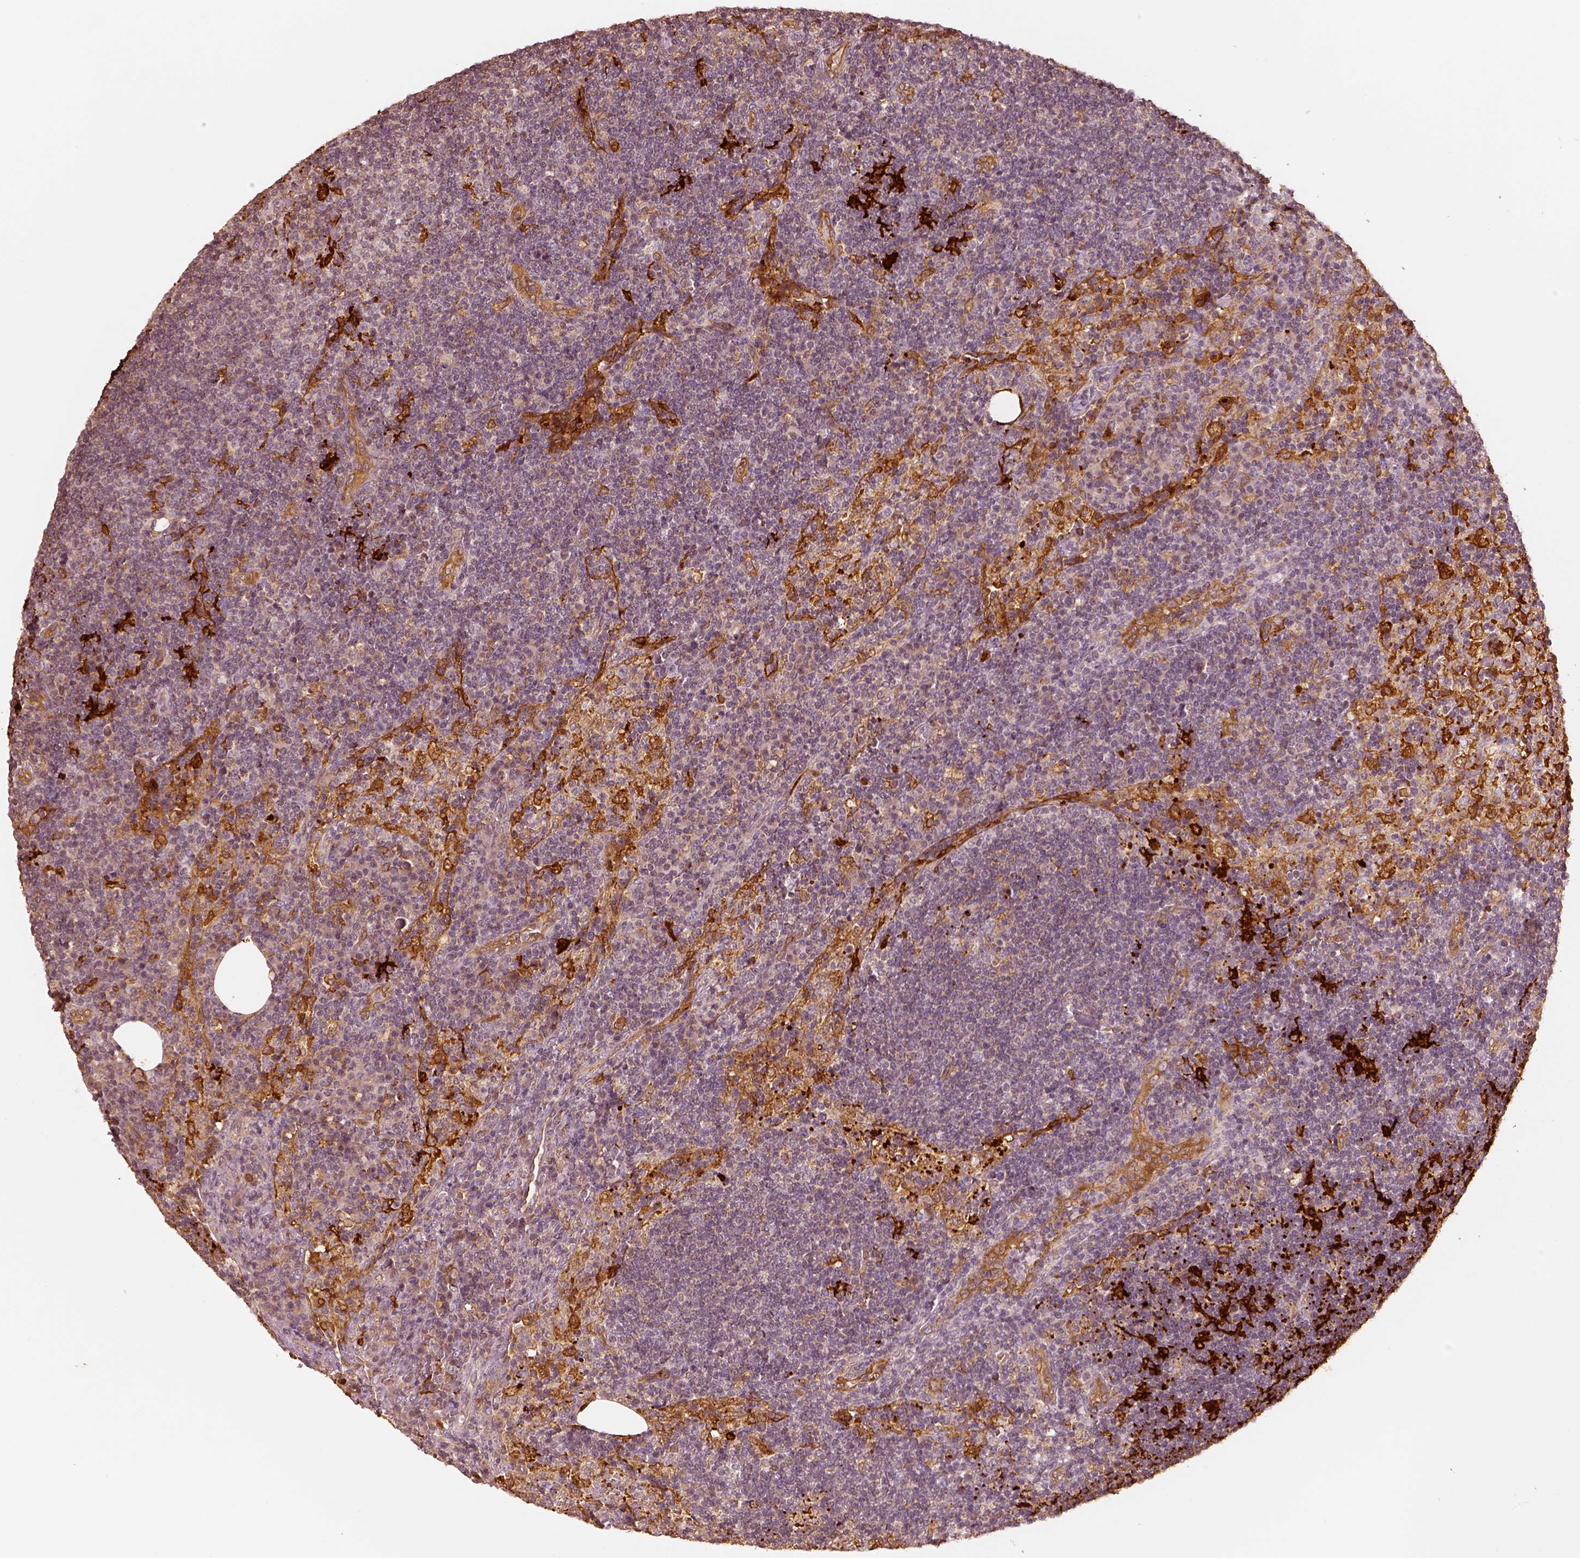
{"staining": {"intensity": "strong", "quantity": "<25%", "location": "cytoplasmic/membranous"}, "tissue": "lymph node", "cell_type": "Non-germinal center cells", "image_type": "normal", "snomed": [{"axis": "morphology", "description": "Normal tissue, NOS"}, {"axis": "topography", "description": "Lymph node"}], "caption": "Protein staining of benign lymph node exhibits strong cytoplasmic/membranous positivity in about <25% of non-germinal center cells.", "gene": "FSCN1", "patient": {"sex": "male", "age": 63}}